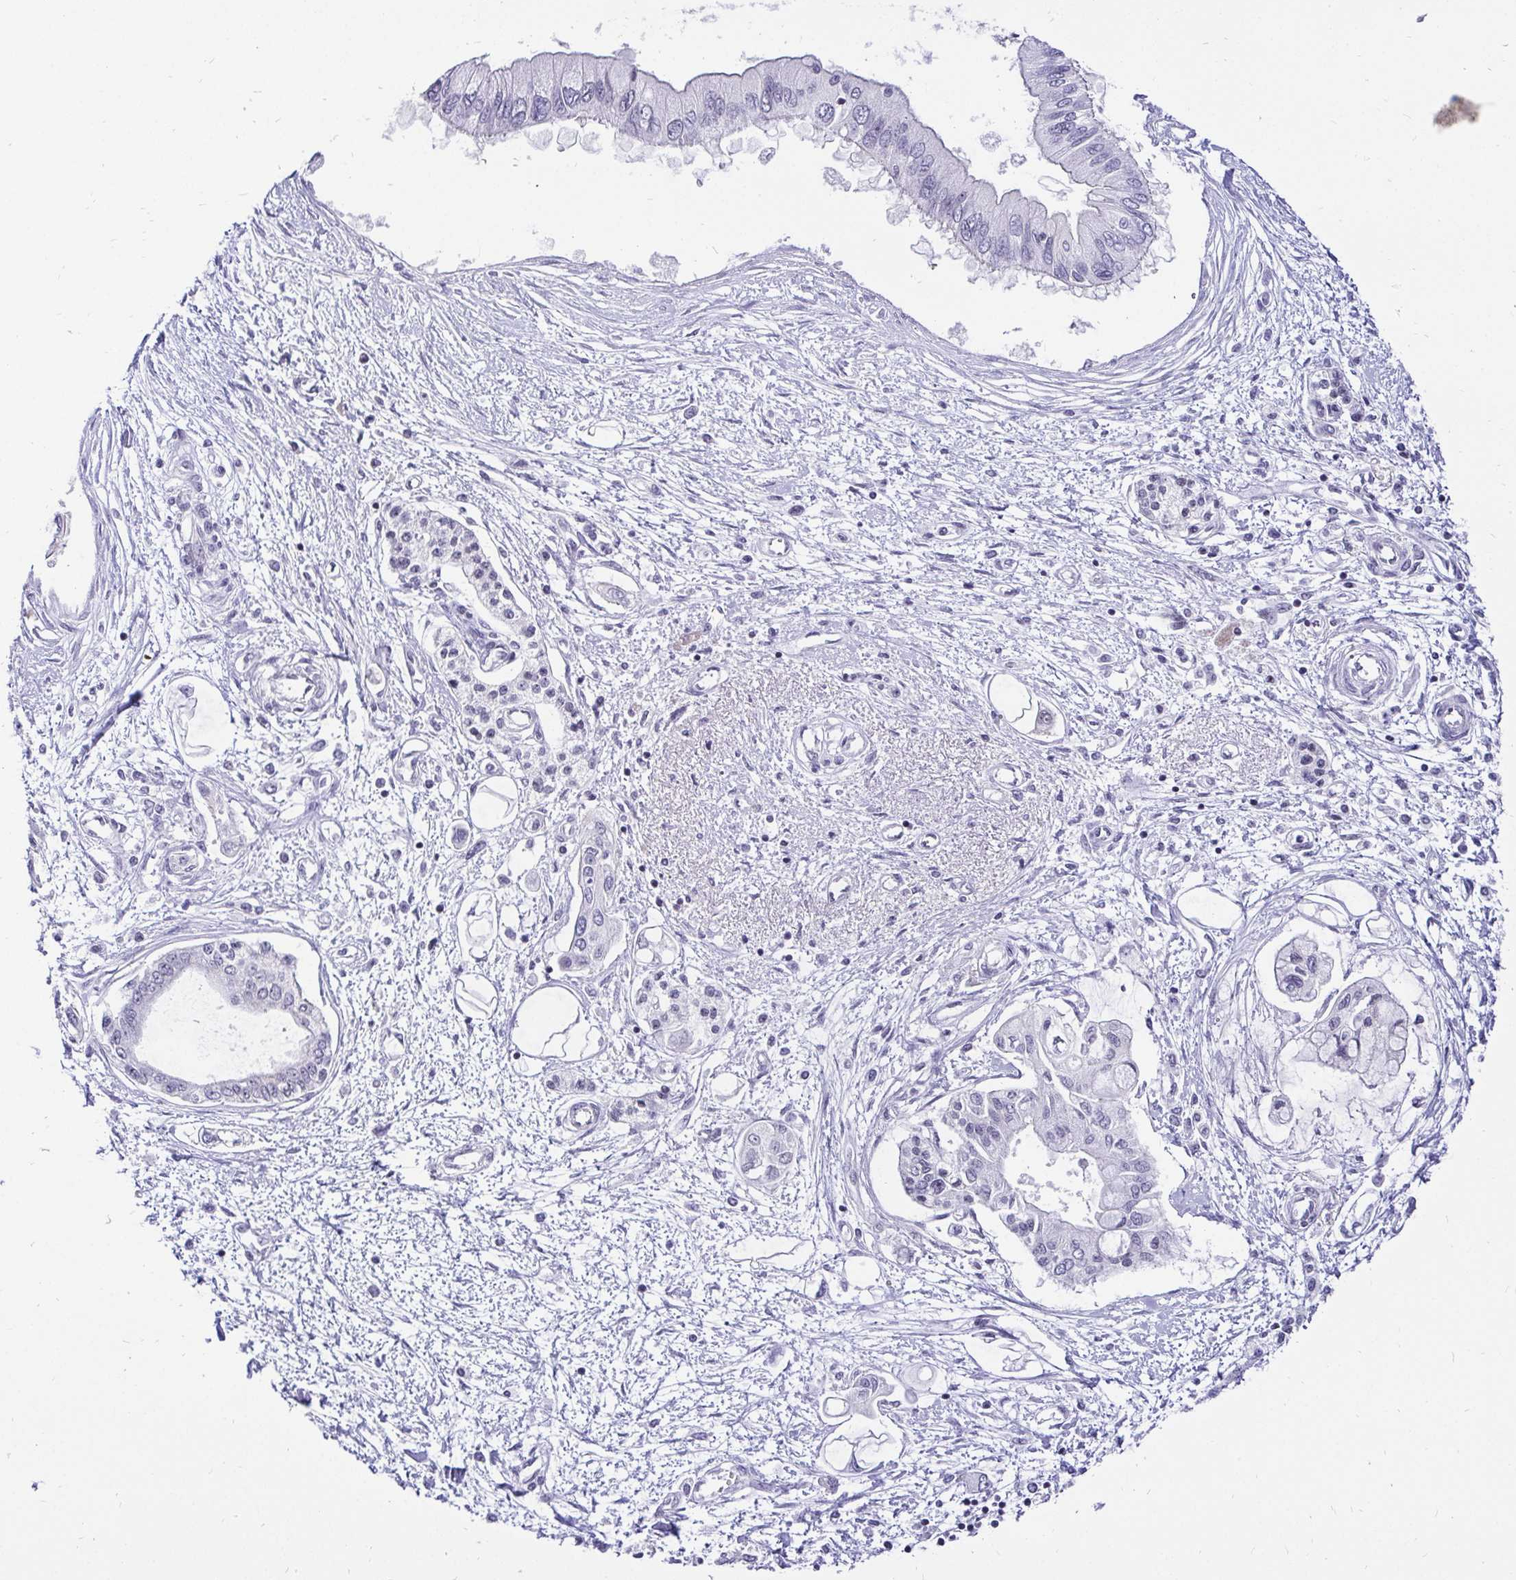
{"staining": {"intensity": "negative", "quantity": "none", "location": "none"}, "tissue": "pancreatic cancer", "cell_type": "Tumor cells", "image_type": "cancer", "snomed": [{"axis": "morphology", "description": "Adenocarcinoma, NOS"}, {"axis": "topography", "description": "Pancreas"}], "caption": "Photomicrograph shows no protein staining in tumor cells of adenocarcinoma (pancreatic) tissue.", "gene": "ZNF860", "patient": {"sex": "female", "age": 77}}